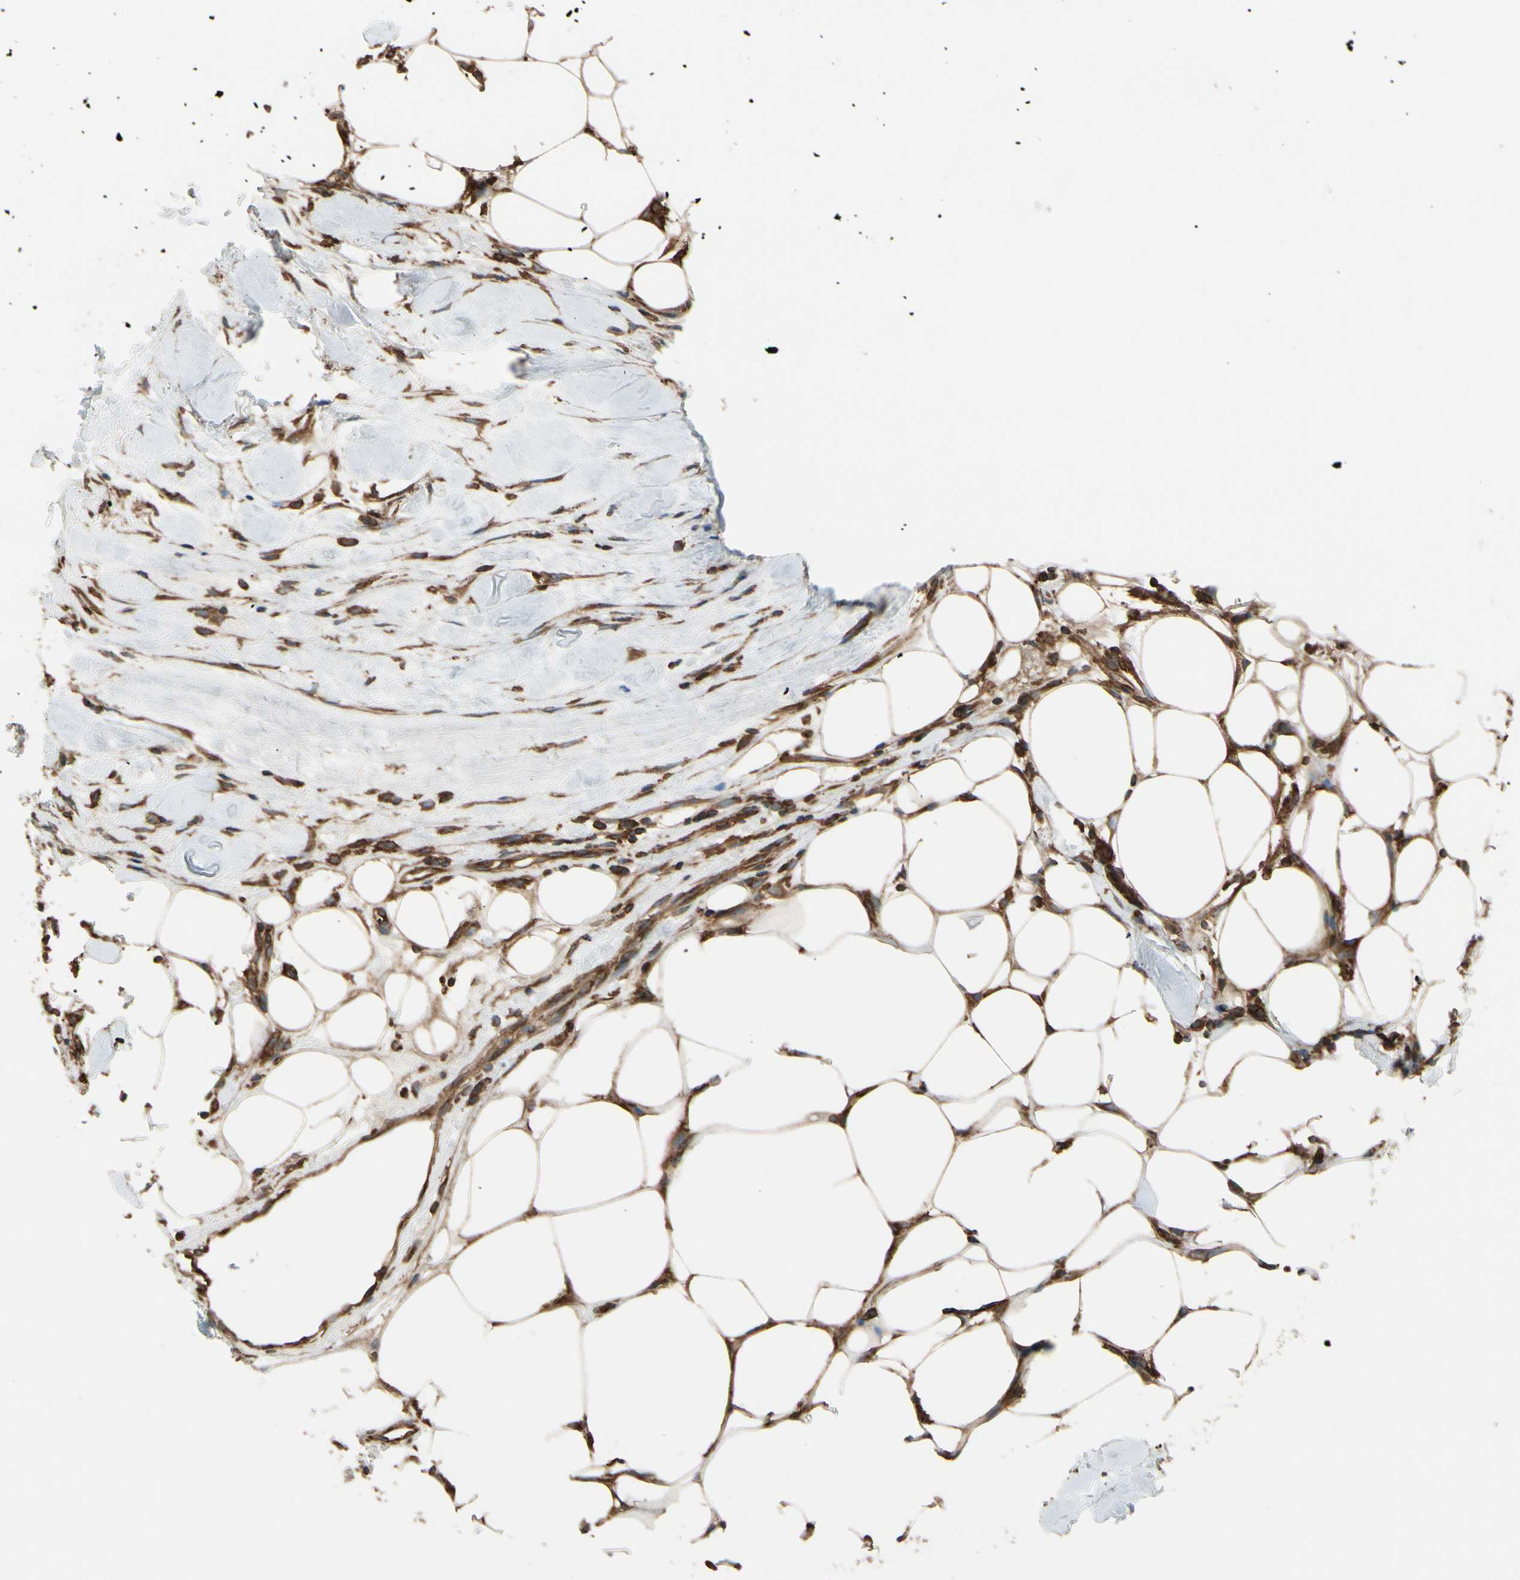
{"staining": {"intensity": "moderate", "quantity": "25%-75%", "location": "cytoplasmic/membranous"}, "tissue": "breast cancer", "cell_type": "Tumor cells", "image_type": "cancer", "snomed": [{"axis": "morphology", "description": "Duct carcinoma"}, {"axis": "topography", "description": "Breast"}], "caption": "IHC histopathology image of neoplastic tissue: breast cancer (invasive ductal carcinoma) stained using immunohistochemistry (IHC) demonstrates medium levels of moderate protein expression localized specifically in the cytoplasmic/membranous of tumor cells, appearing as a cytoplasmic/membranous brown color.", "gene": "EPS15", "patient": {"sex": "female", "age": 37}}